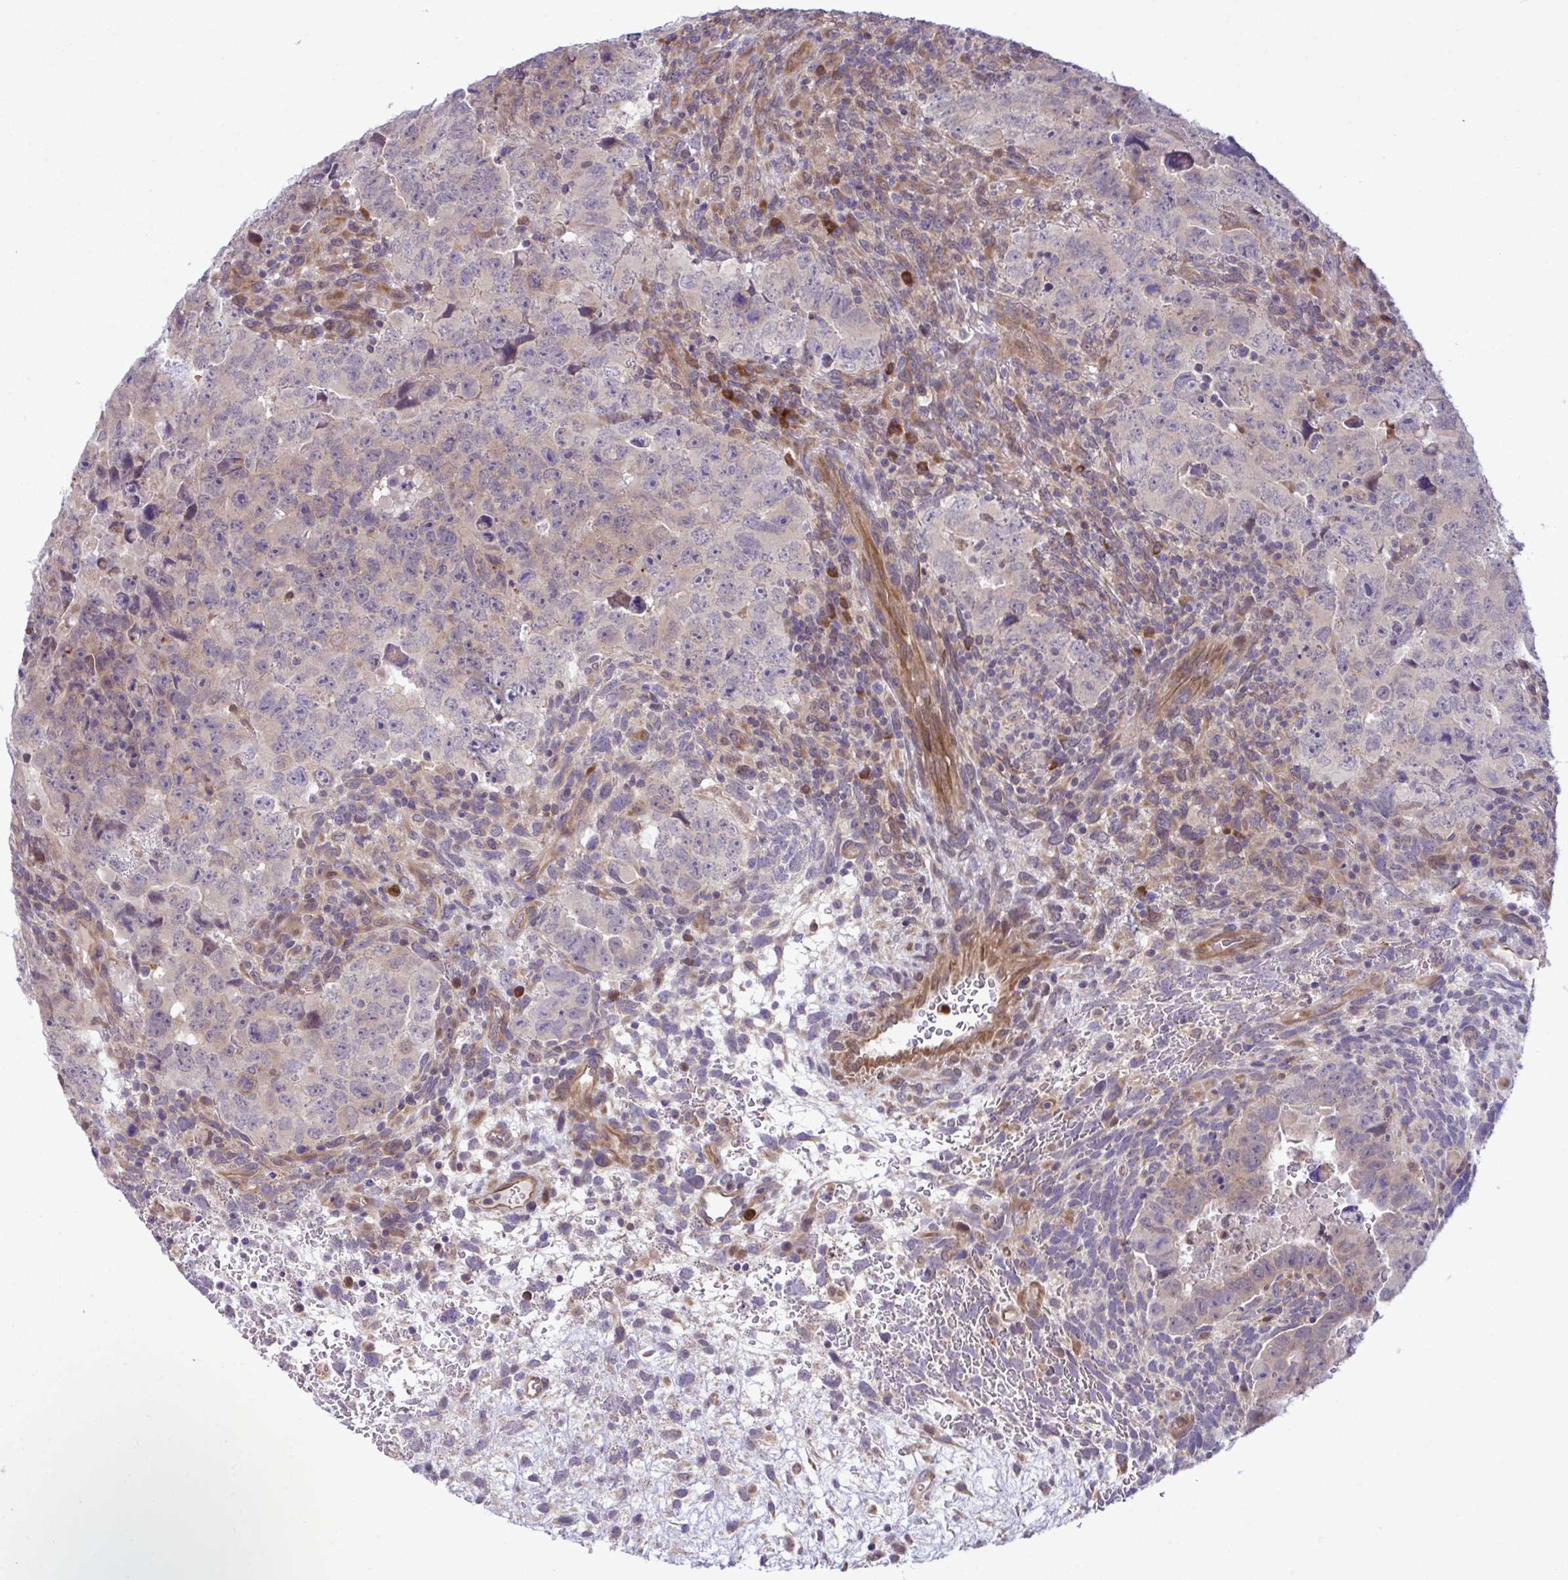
{"staining": {"intensity": "negative", "quantity": "none", "location": "none"}, "tissue": "testis cancer", "cell_type": "Tumor cells", "image_type": "cancer", "snomed": [{"axis": "morphology", "description": "Carcinoma, Embryonal, NOS"}, {"axis": "topography", "description": "Testis"}], "caption": "Tumor cells show no significant expression in testis embryonal carcinoma.", "gene": "CMPK1", "patient": {"sex": "male", "age": 24}}